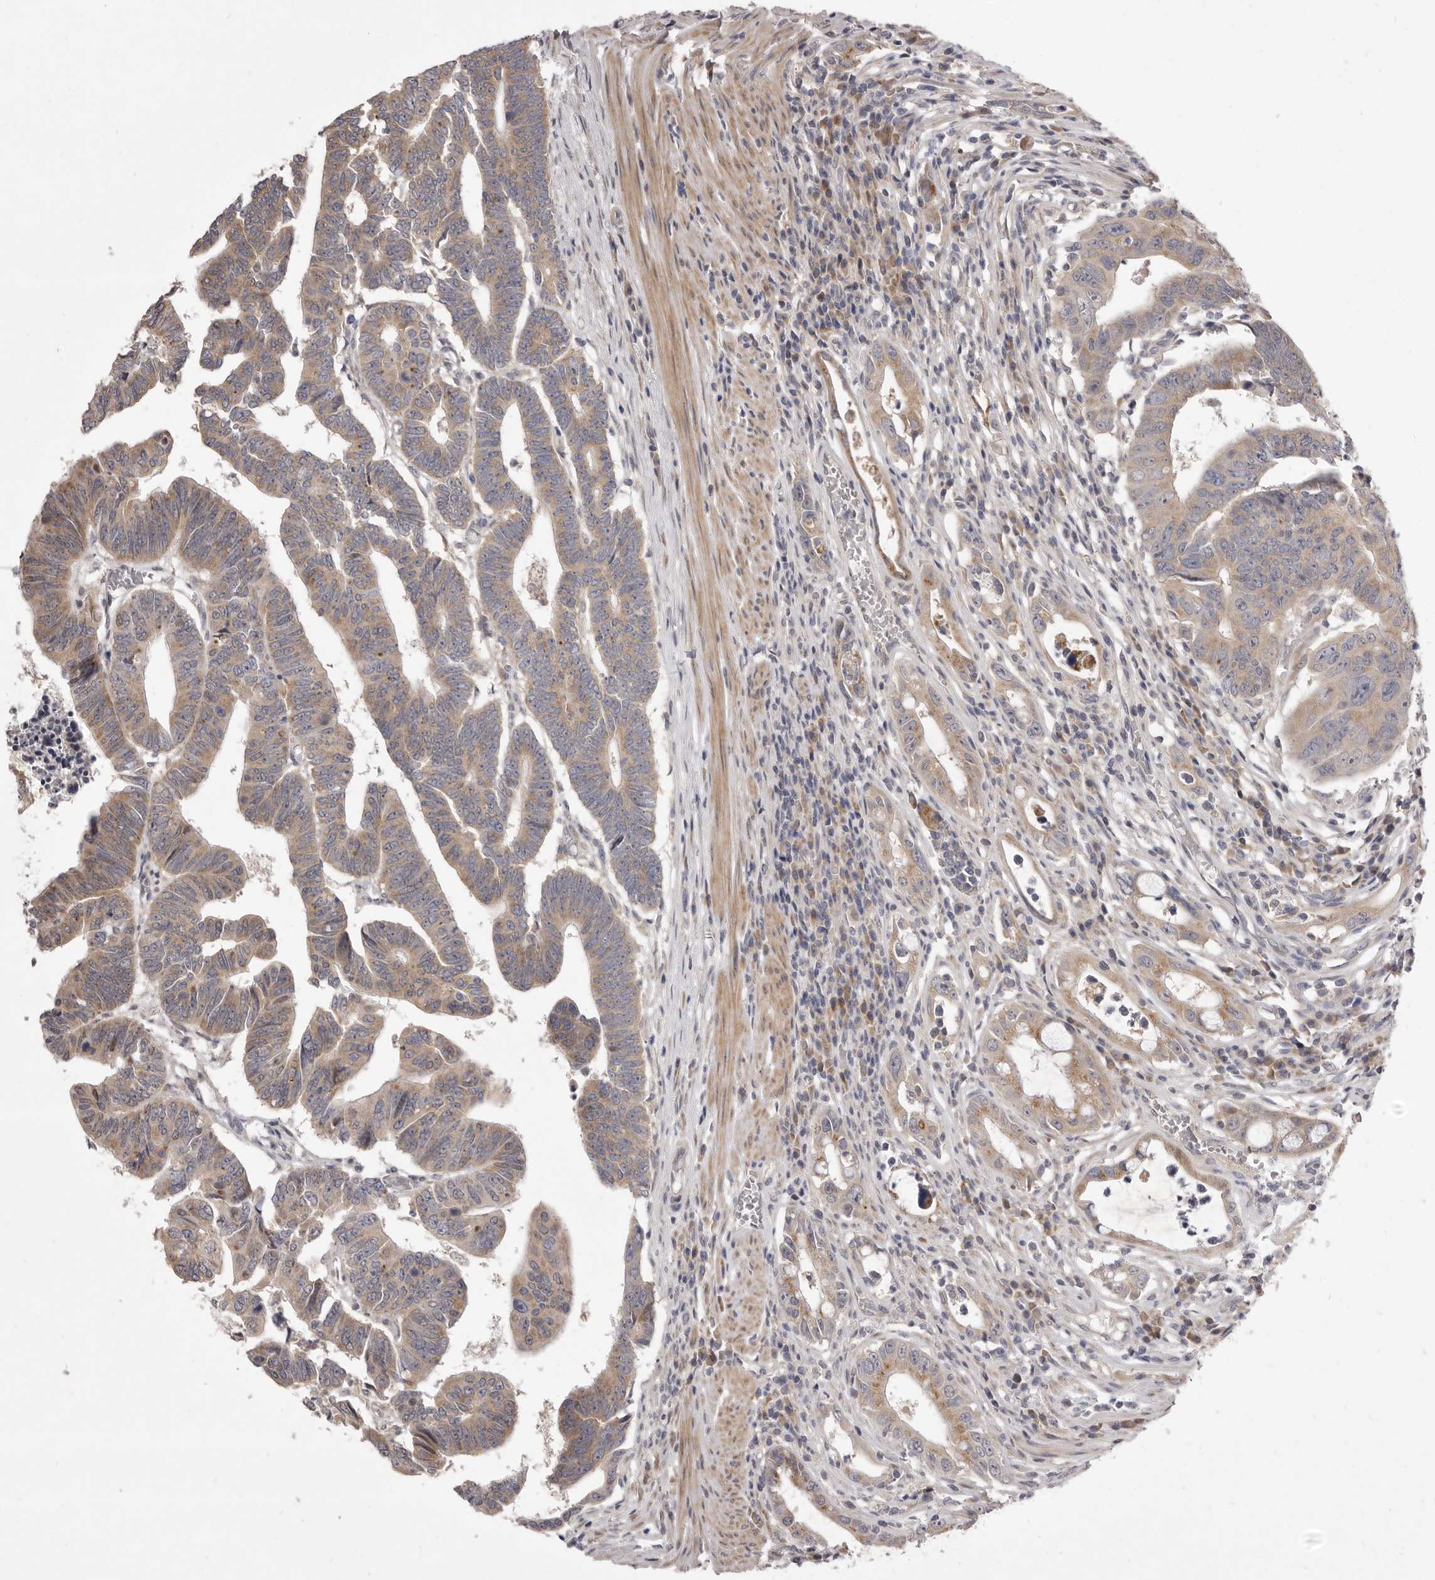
{"staining": {"intensity": "weak", "quantity": ">75%", "location": "cytoplasmic/membranous"}, "tissue": "colorectal cancer", "cell_type": "Tumor cells", "image_type": "cancer", "snomed": [{"axis": "morphology", "description": "Adenocarcinoma, NOS"}, {"axis": "topography", "description": "Rectum"}], "caption": "Colorectal cancer tissue displays weak cytoplasmic/membranous staining in about >75% of tumor cells, visualized by immunohistochemistry. (DAB (3,3'-diaminobenzidine) = brown stain, brightfield microscopy at high magnification).", "gene": "TBC1D8B", "patient": {"sex": "female", "age": 65}}